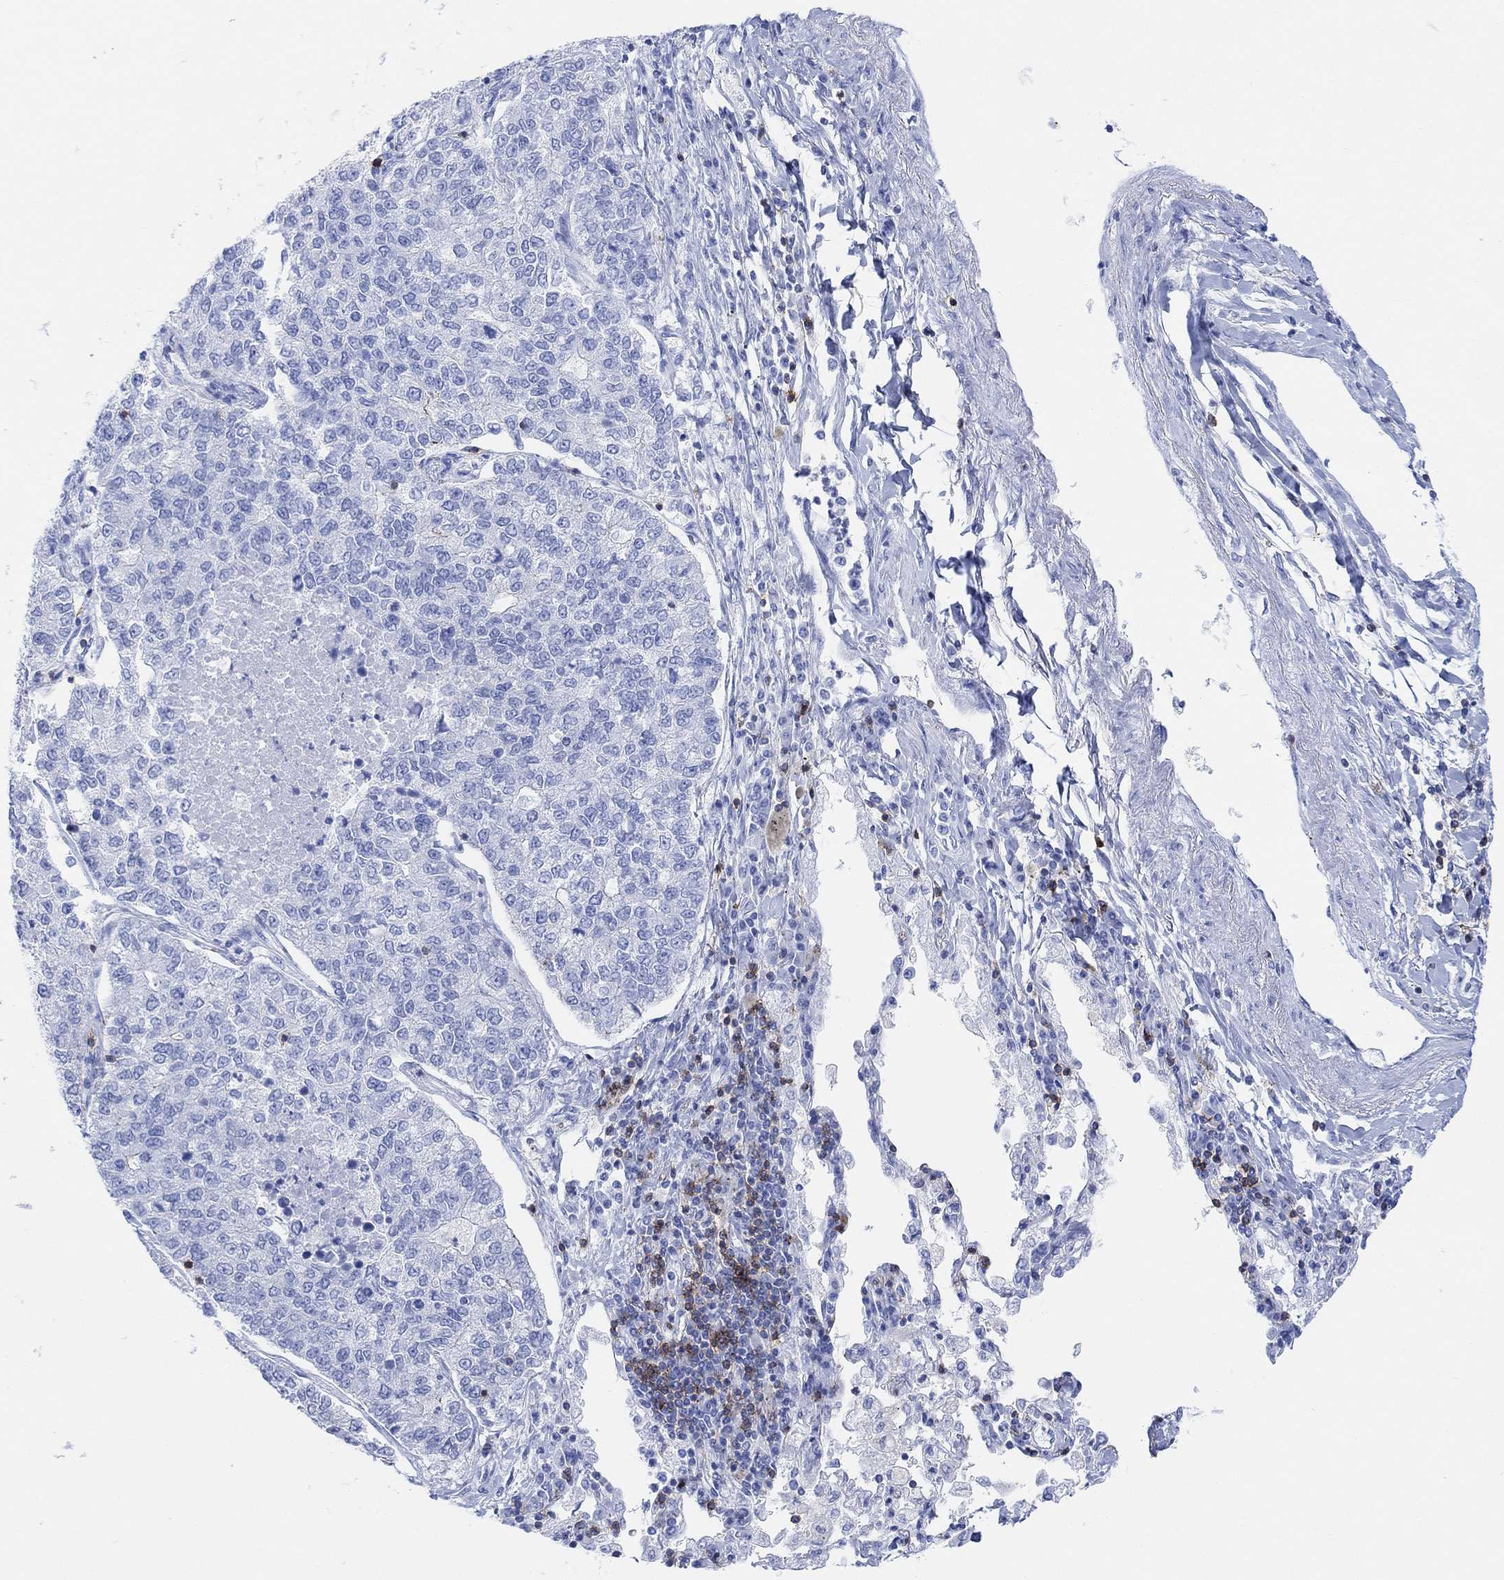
{"staining": {"intensity": "moderate", "quantity": "<25%", "location": "cytoplasmic/membranous"}, "tissue": "lung cancer", "cell_type": "Tumor cells", "image_type": "cancer", "snomed": [{"axis": "morphology", "description": "Adenocarcinoma, NOS"}, {"axis": "topography", "description": "Lung"}], "caption": "Immunohistochemistry image of neoplastic tissue: lung cancer stained using IHC reveals low levels of moderate protein expression localized specifically in the cytoplasmic/membranous of tumor cells, appearing as a cytoplasmic/membranous brown color.", "gene": "GPR65", "patient": {"sex": "male", "age": 49}}